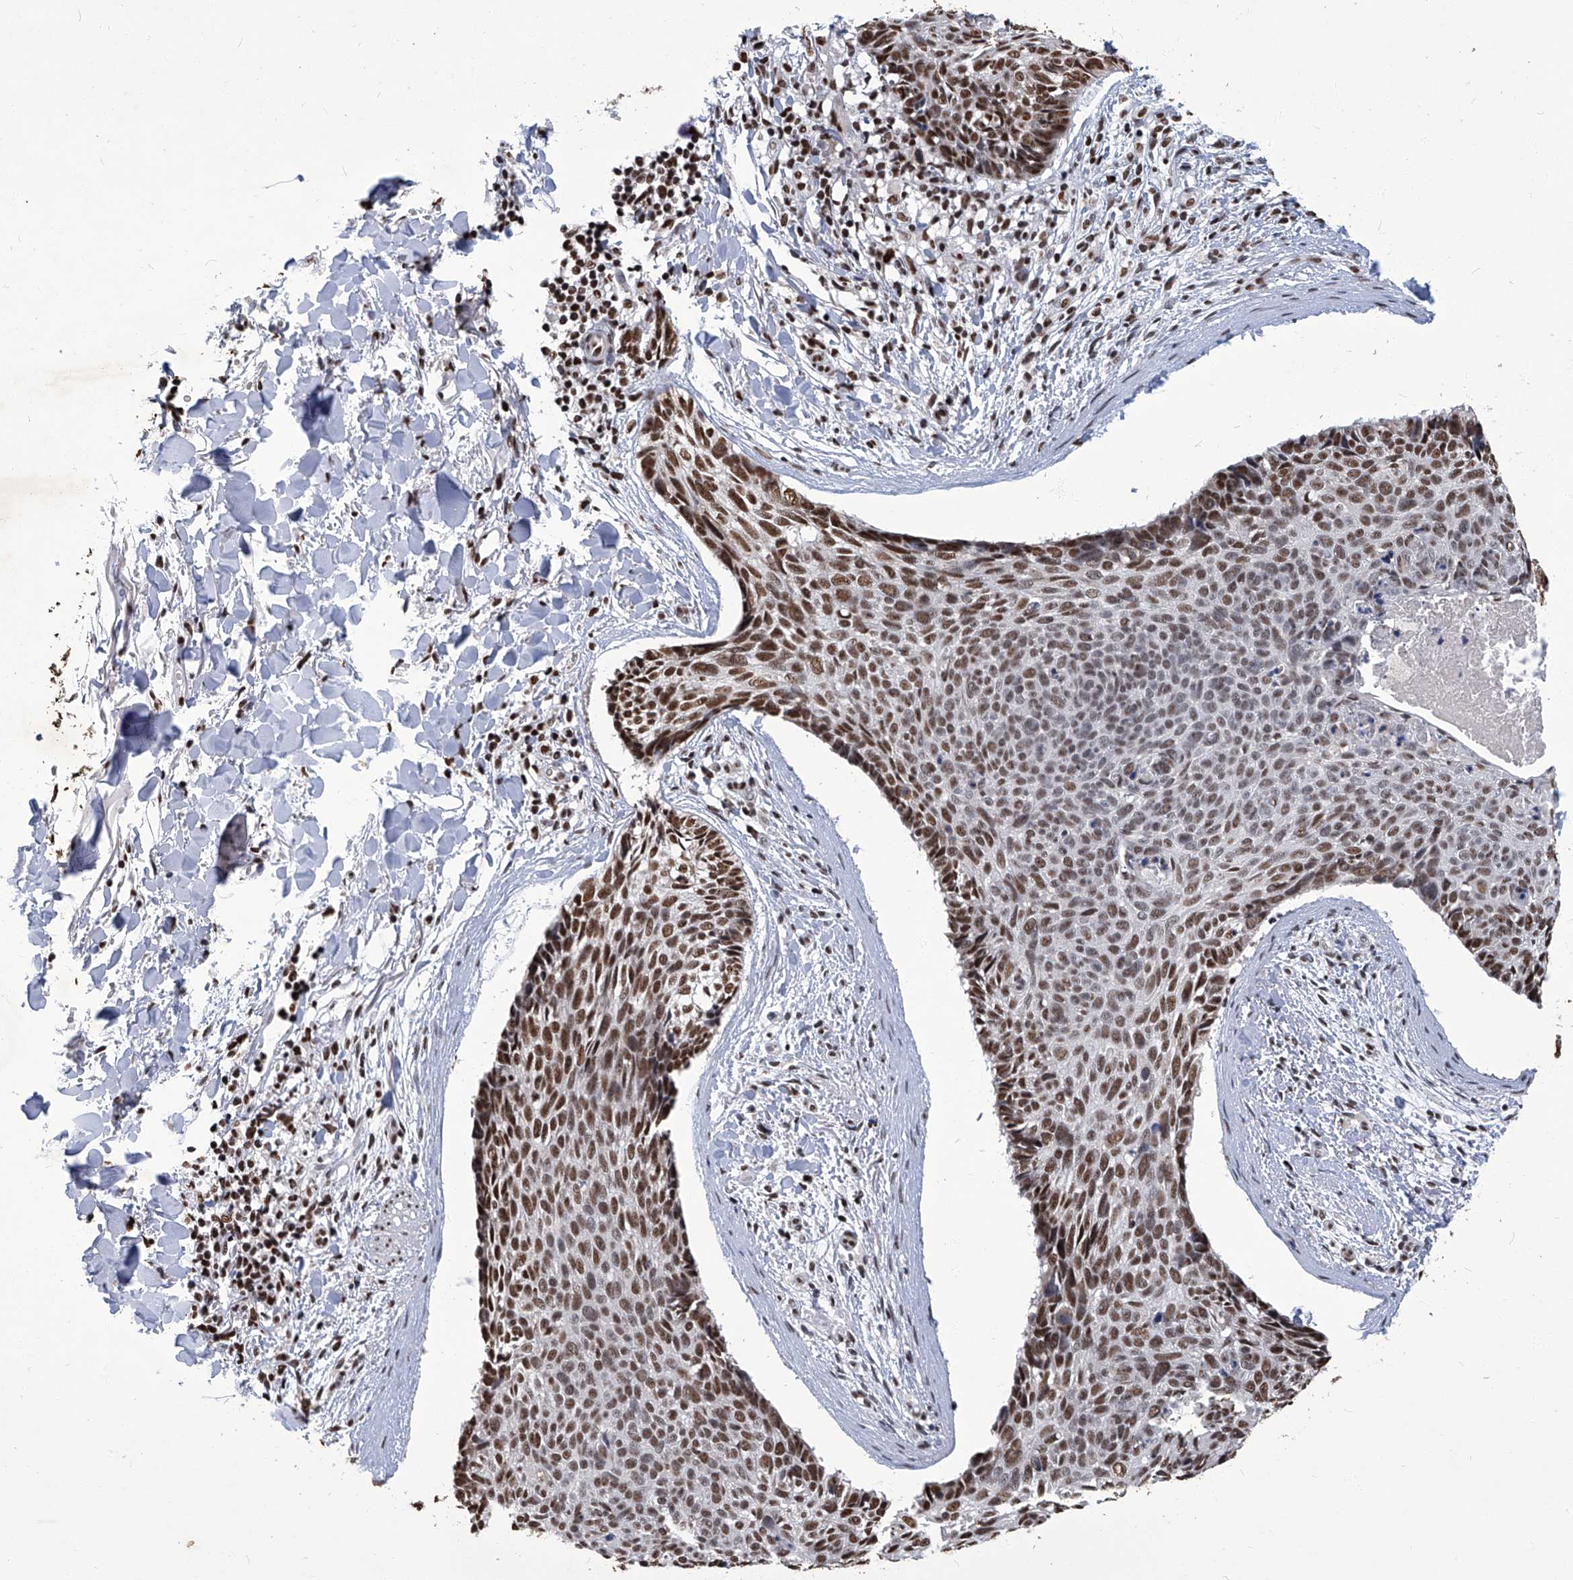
{"staining": {"intensity": "moderate", "quantity": ">75%", "location": "nuclear"}, "tissue": "skin cancer", "cell_type": "Tumor cells", "image_type": "cancer", "snomed": [{"axis": "morphology", "description": "Normal tissue, NOS"}, {"axis": "morphology", "description": "Basal cell carcinoma"}, {"axis": "topography", "description": "Skin"}], "caption": "Immunohistochemistry image of skin basal cell carcinoma stained for a protein (brown), which shows medium levels of moderate nuclear expression in approximately >75% of tumor cells.", "gene": "HBP1", "patient": {"sex": "female", "age": 56}}